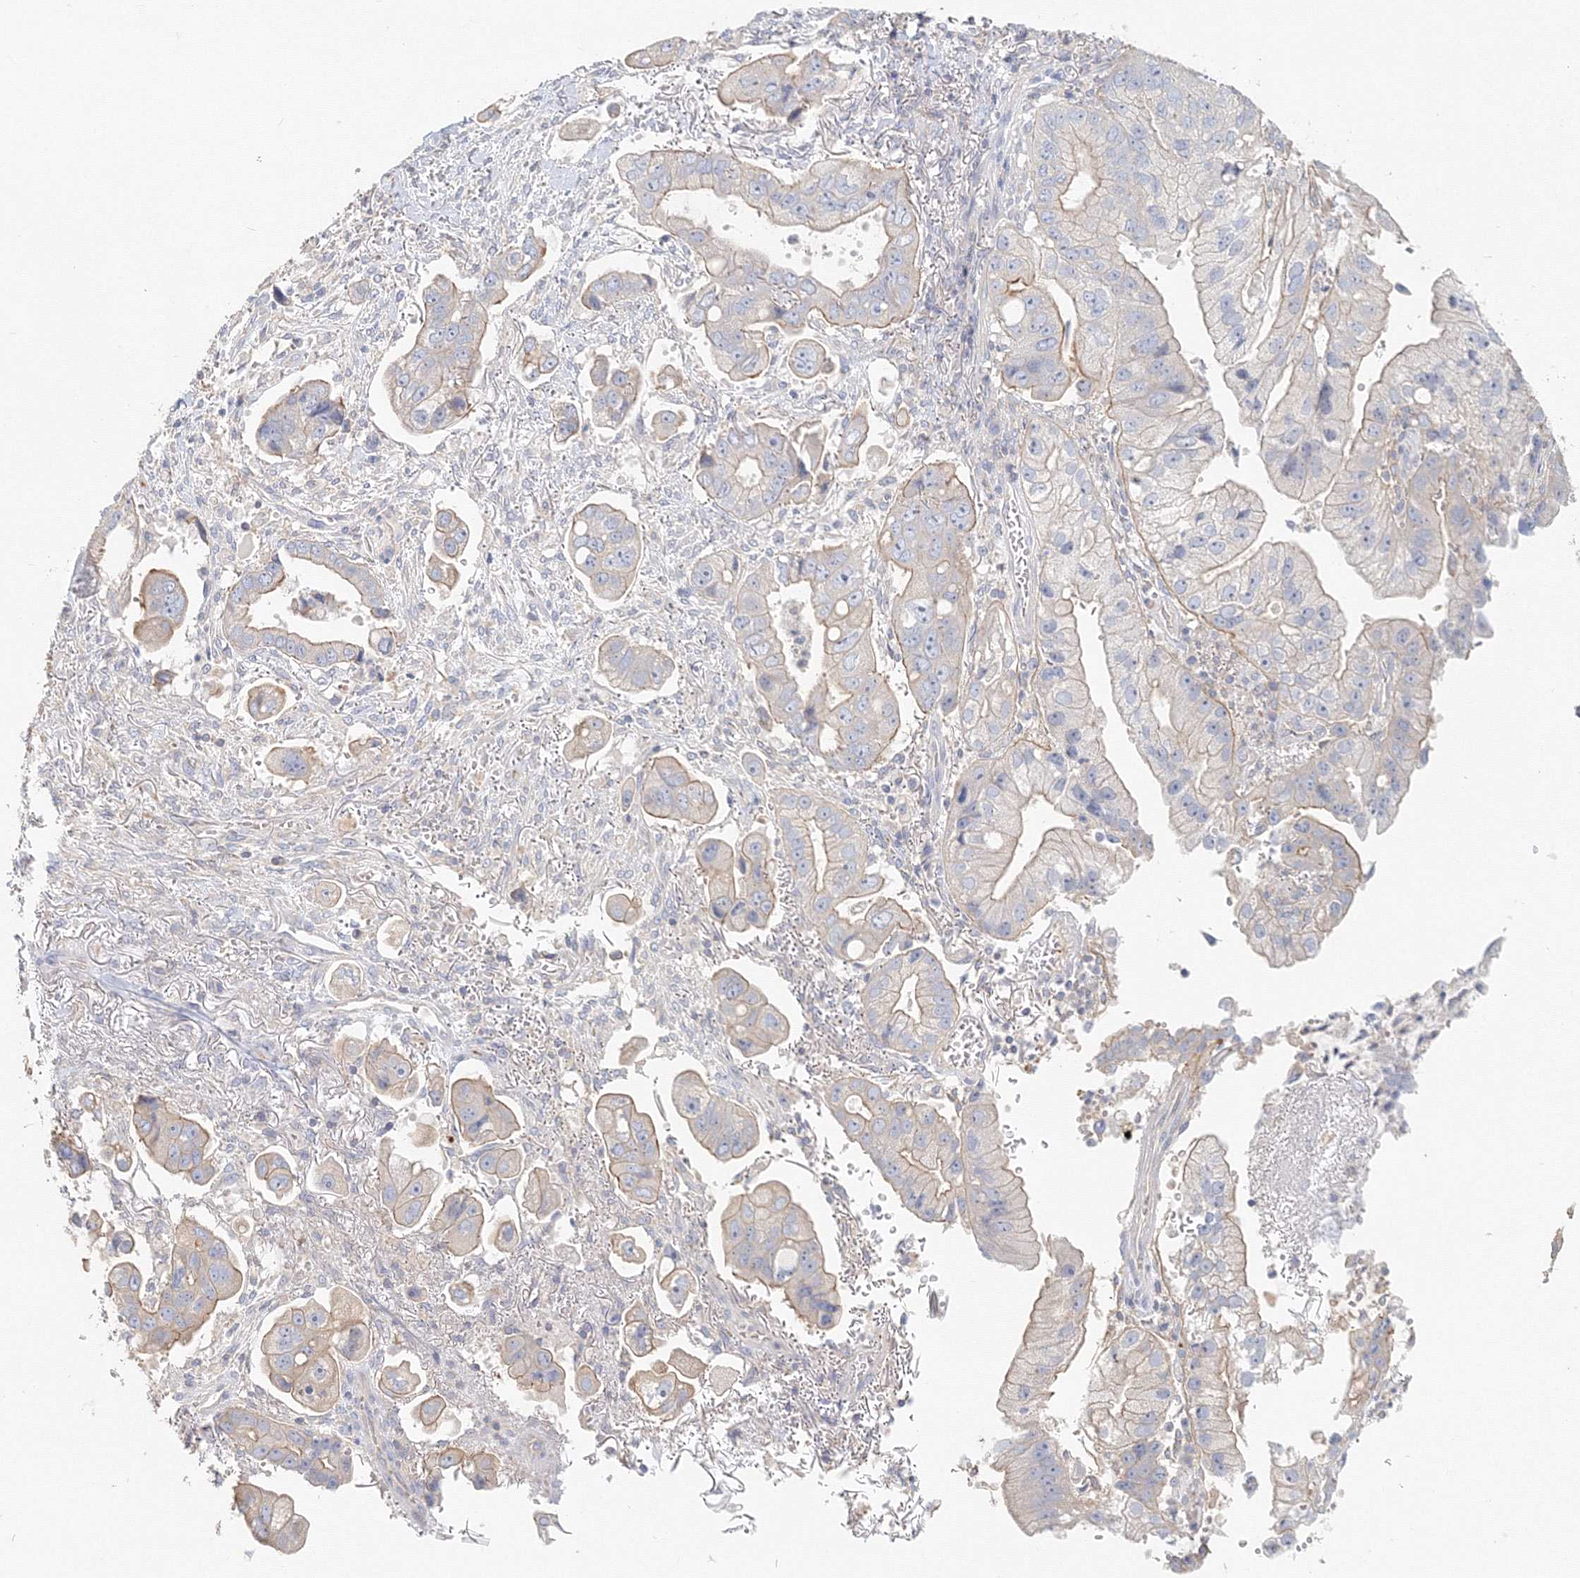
{"staining": {"intensity": "weak", "quantity": "25%-75%", "location": "cytoplasmic/membranous"}, "tissue": "stomach cancer", "cell_type": "Tumor cells", "image_type": "cancer", "snomed": [{"axis": "morphology", "description": "Adenocarcinoma, NOS"}, {"axis": "topography", "description": "Stomach"}], "caption": "Stomach adenocarcinoma stained with DAB IHC shows low levels of weak cytoplasmic/membranous expression in about 25%-75% of tumor cells.", "gene": "MMRN1", "patient": {"sex": "male", "age": 62}}